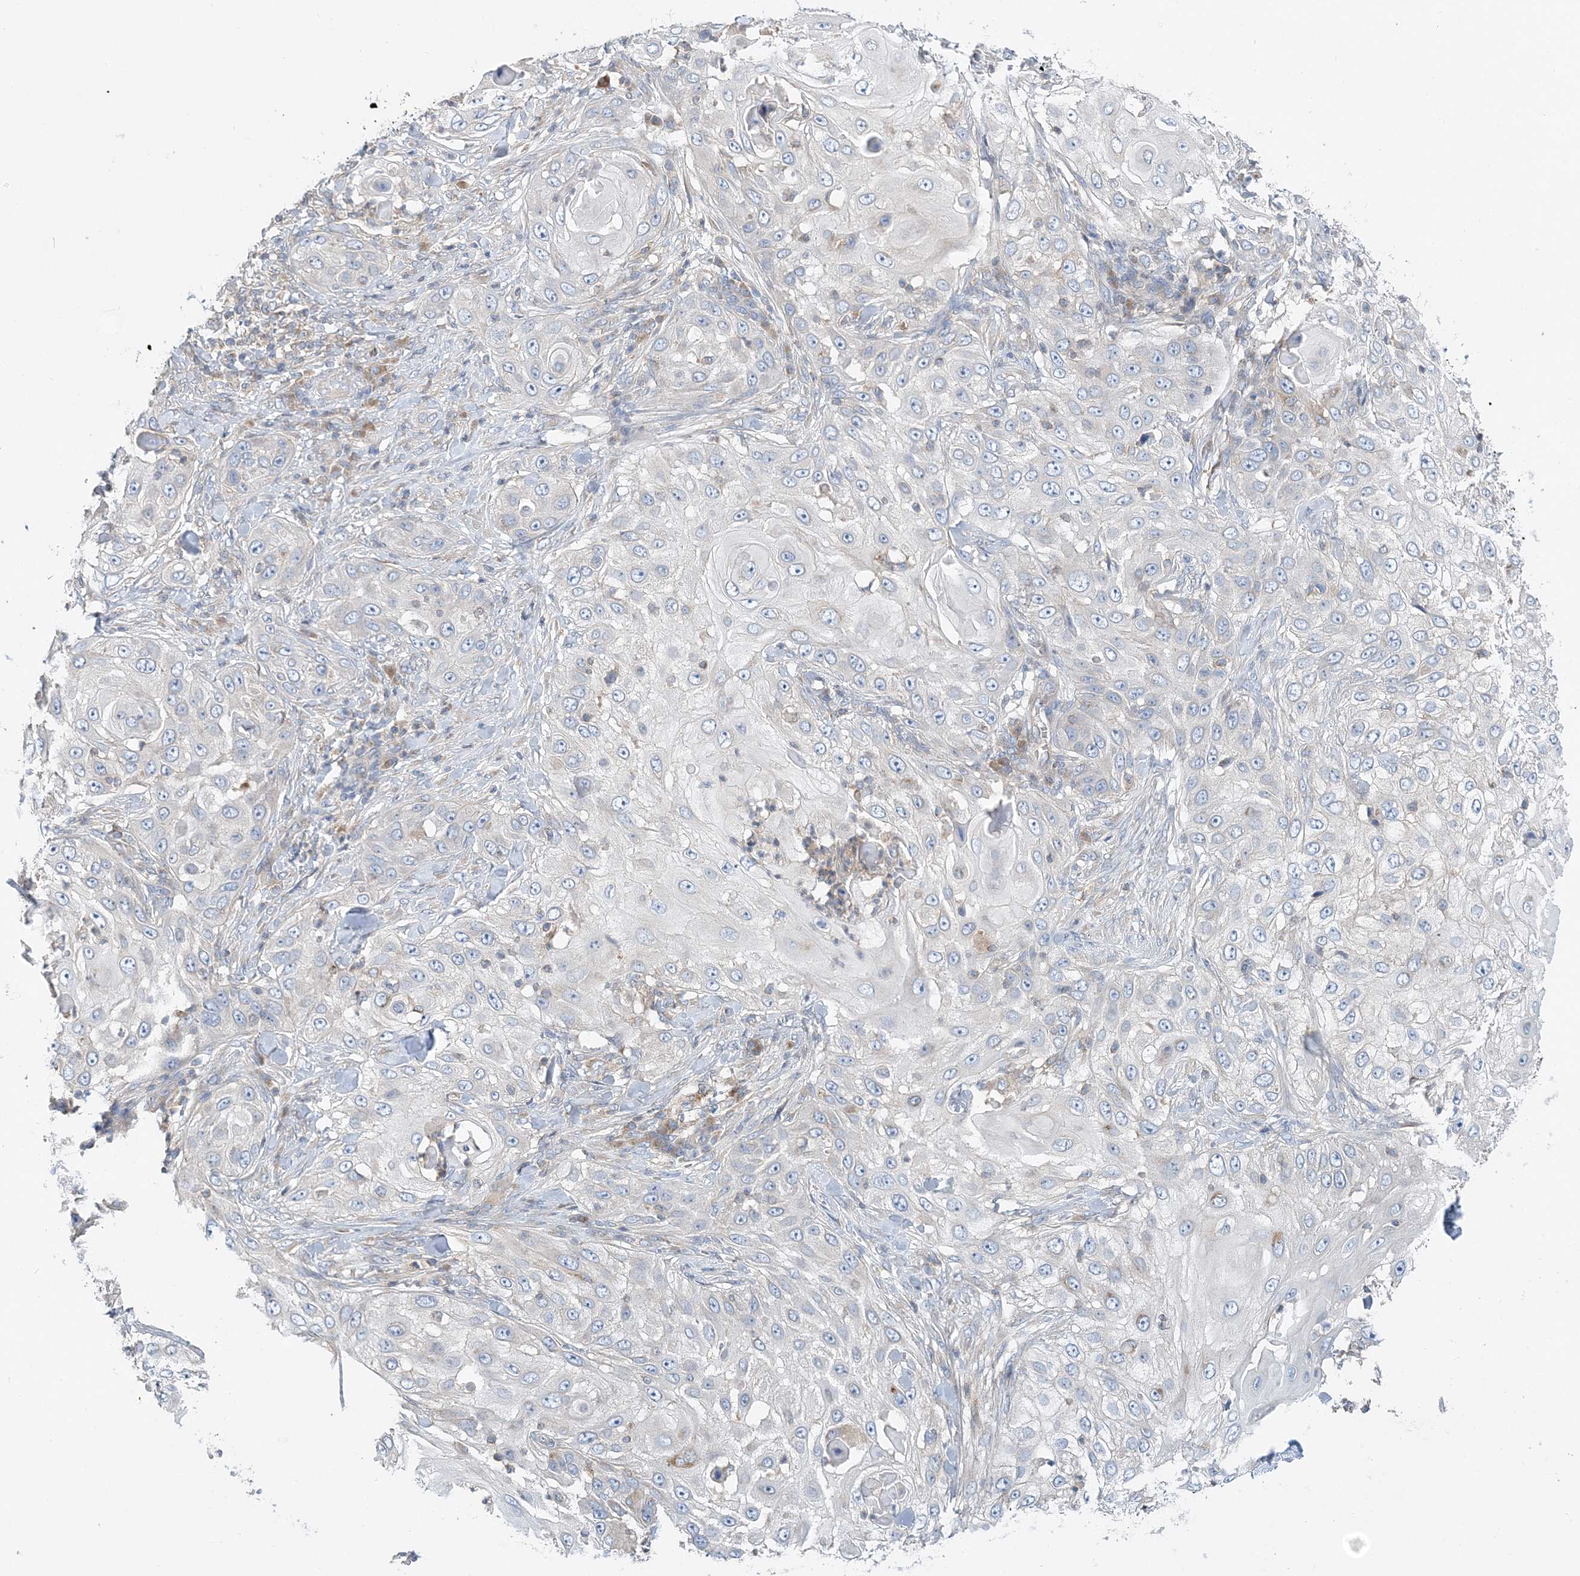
{"staining": {"intensity": "negative", "quantity": "none", "location": "none"}, "tissue": "skin cancer", "cell_type": "Tumor cells", "image_type": "cancer", "snomed": [{"axis": "morphology", "description": "Squamous cell carcinoma, NOS"}, {"axis": "topography", "description": "Skin"}], "caption": "Immunohistochemistry (IHC) histopathology image of neoplastic tissue: skin cancer (squamous cell carcinoma) stained with DAB displays no significant protein staining in tumor cells.", "gene": "FAM114A2", "patient": {"sex": "female", "age": 44}}